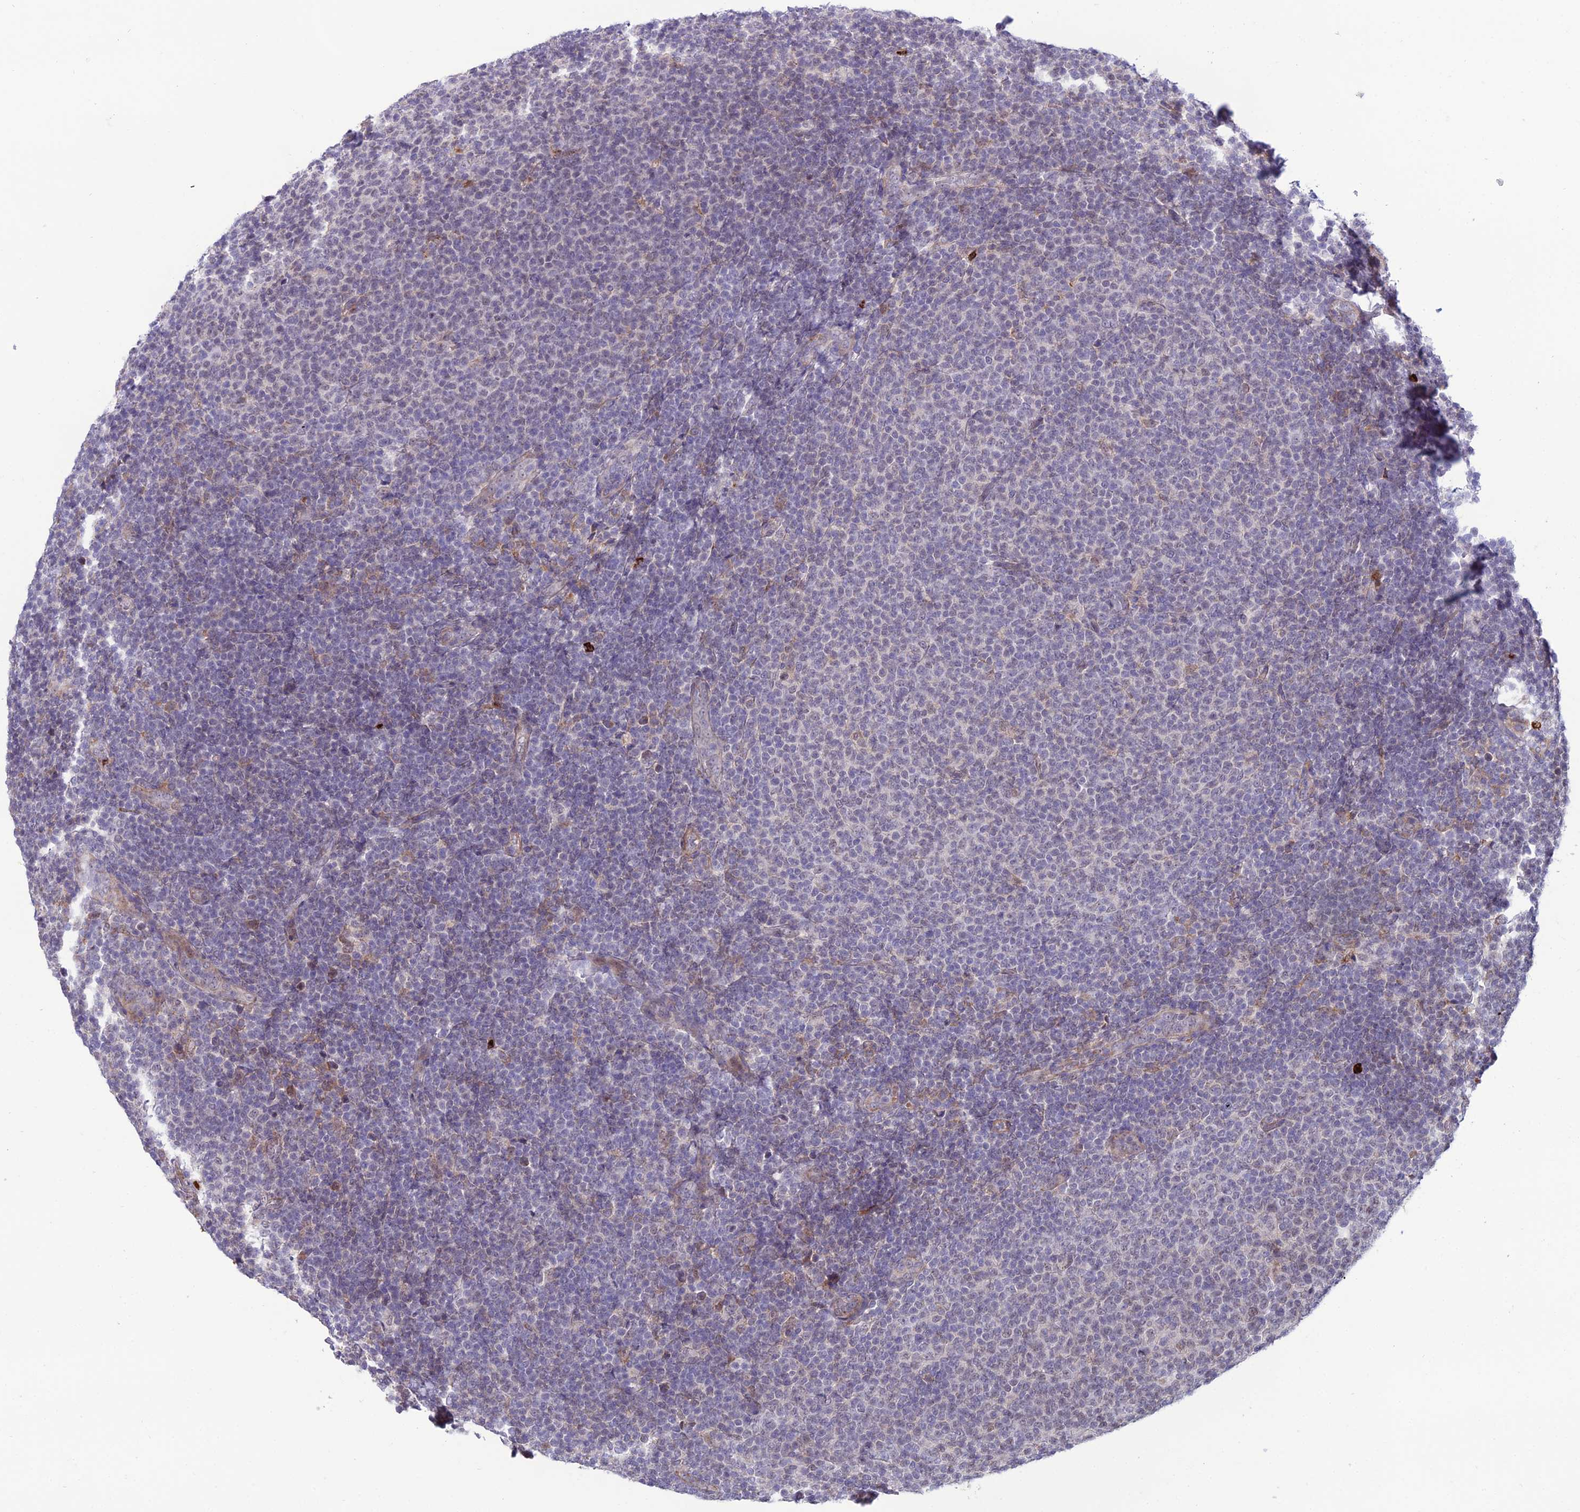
{"staining": {"intensity": "negative", "quantity": "none", "location": "none"}, "tissue": "lymphoma", "cell_type": "Tumor cells", "image_type": "cancer", "snomed": [{"axis": "morphology", "description": "Malignant lymphoma, non-Hodgkin's type, Low grade"}, {"axis": "topography", "description": "Lymph node"}], "caption": "An IHC micrograph of lymphoma is shown. There is no staining in tumor cells of lymphoma.", "gene": "COL6A6", "patient": {"sex": "male", "age": 66}}